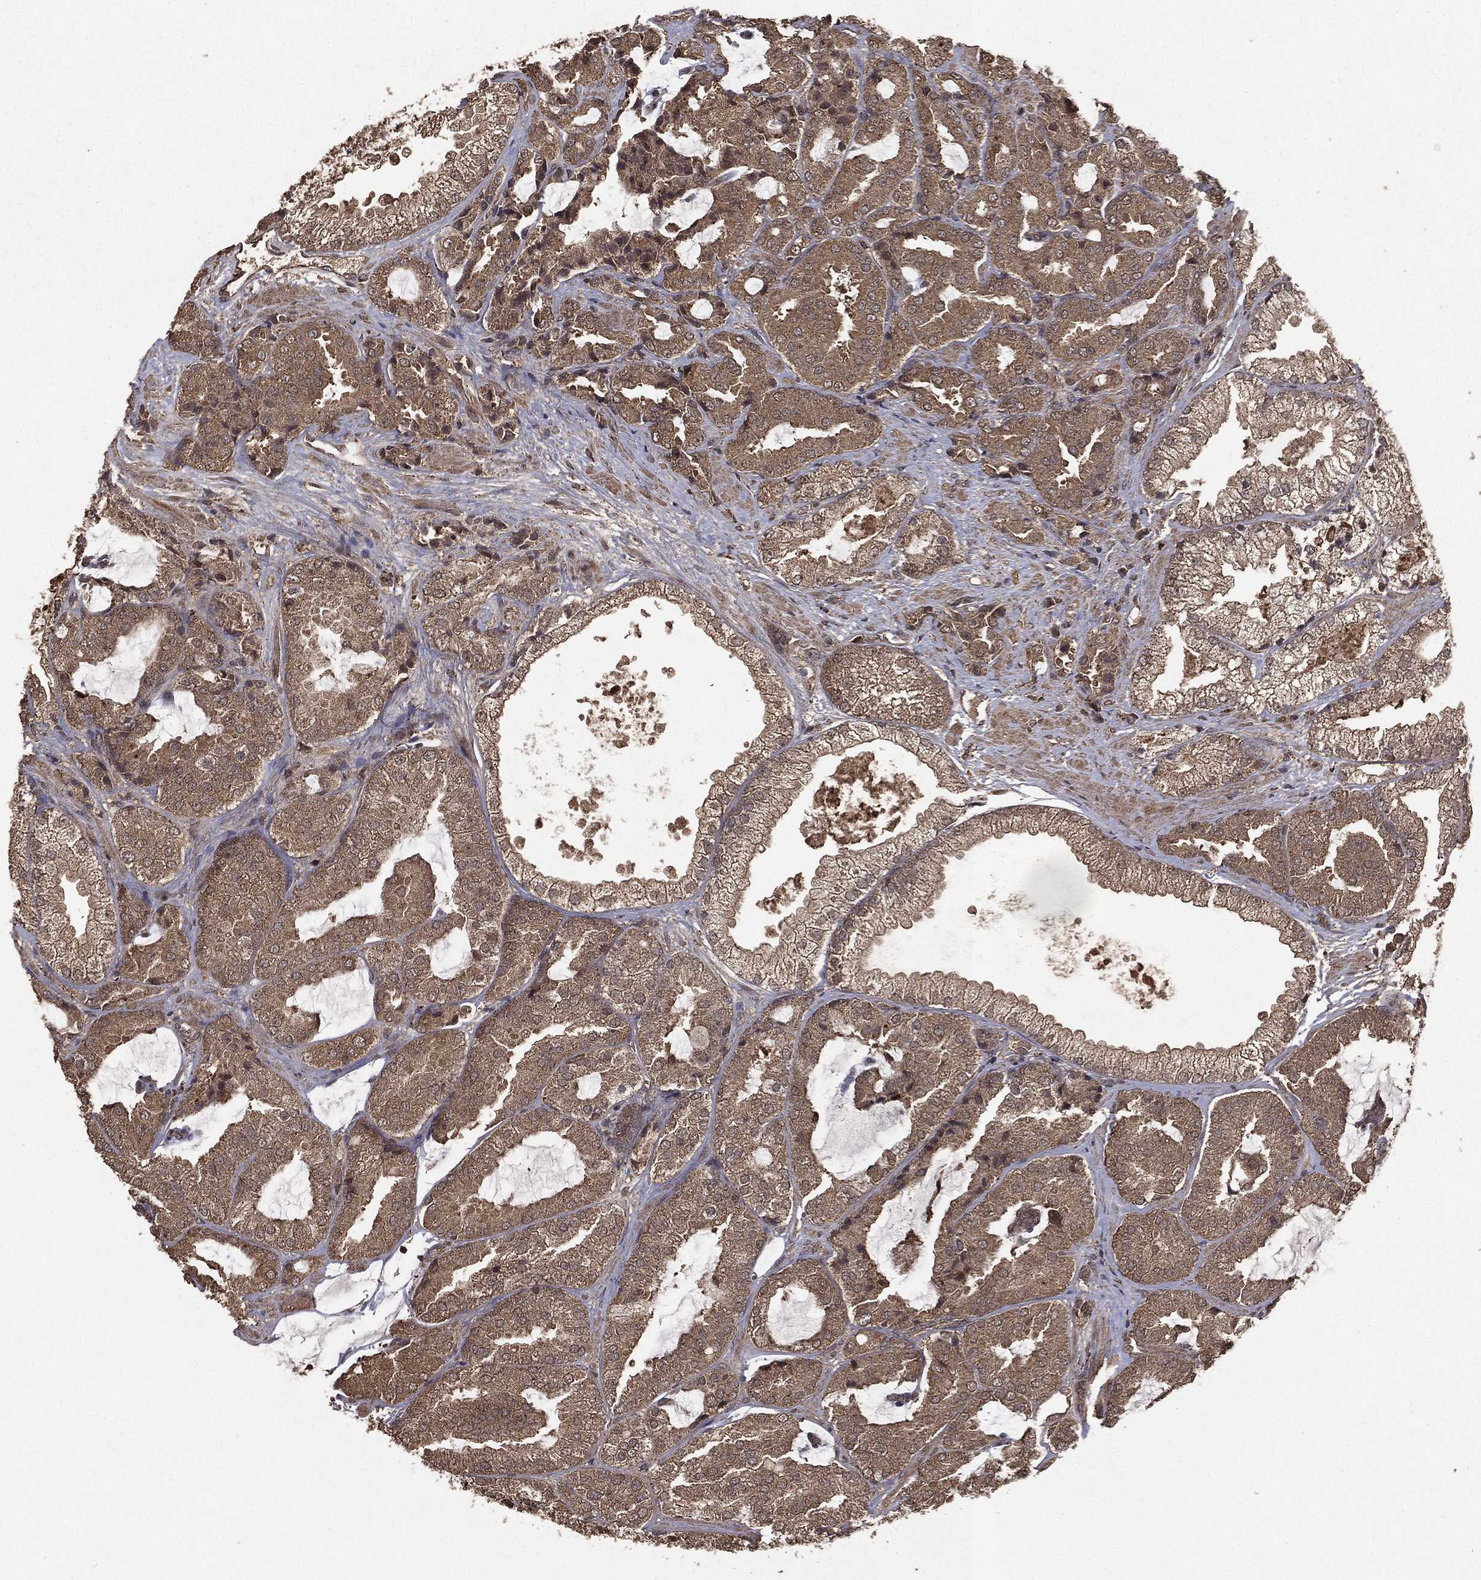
{"staining": {"intensity": "moderate", "quantity": ">75%", "location": "cytoplasmic/membranous"}, "tissue": "prostate cancer", "cell_type": "Tumor cells", "image_type": "cancer", "snomed": [{"axis": "morphology", "description": "Adenocarcinoma, High grade"}, {"axis": "topography", "description": "Prostate"}], "caption": "Immunohistochemistry (IHC) image of prostate cancer (adenocarcinoma (high-grade)) stained for a protein (brown), which shows medium levels of moderate cytoplasmic/membranous expression in approximately >75% of tumor cells.", "gene": "NME1", "patient": {"sex": "male", "age": 68}}